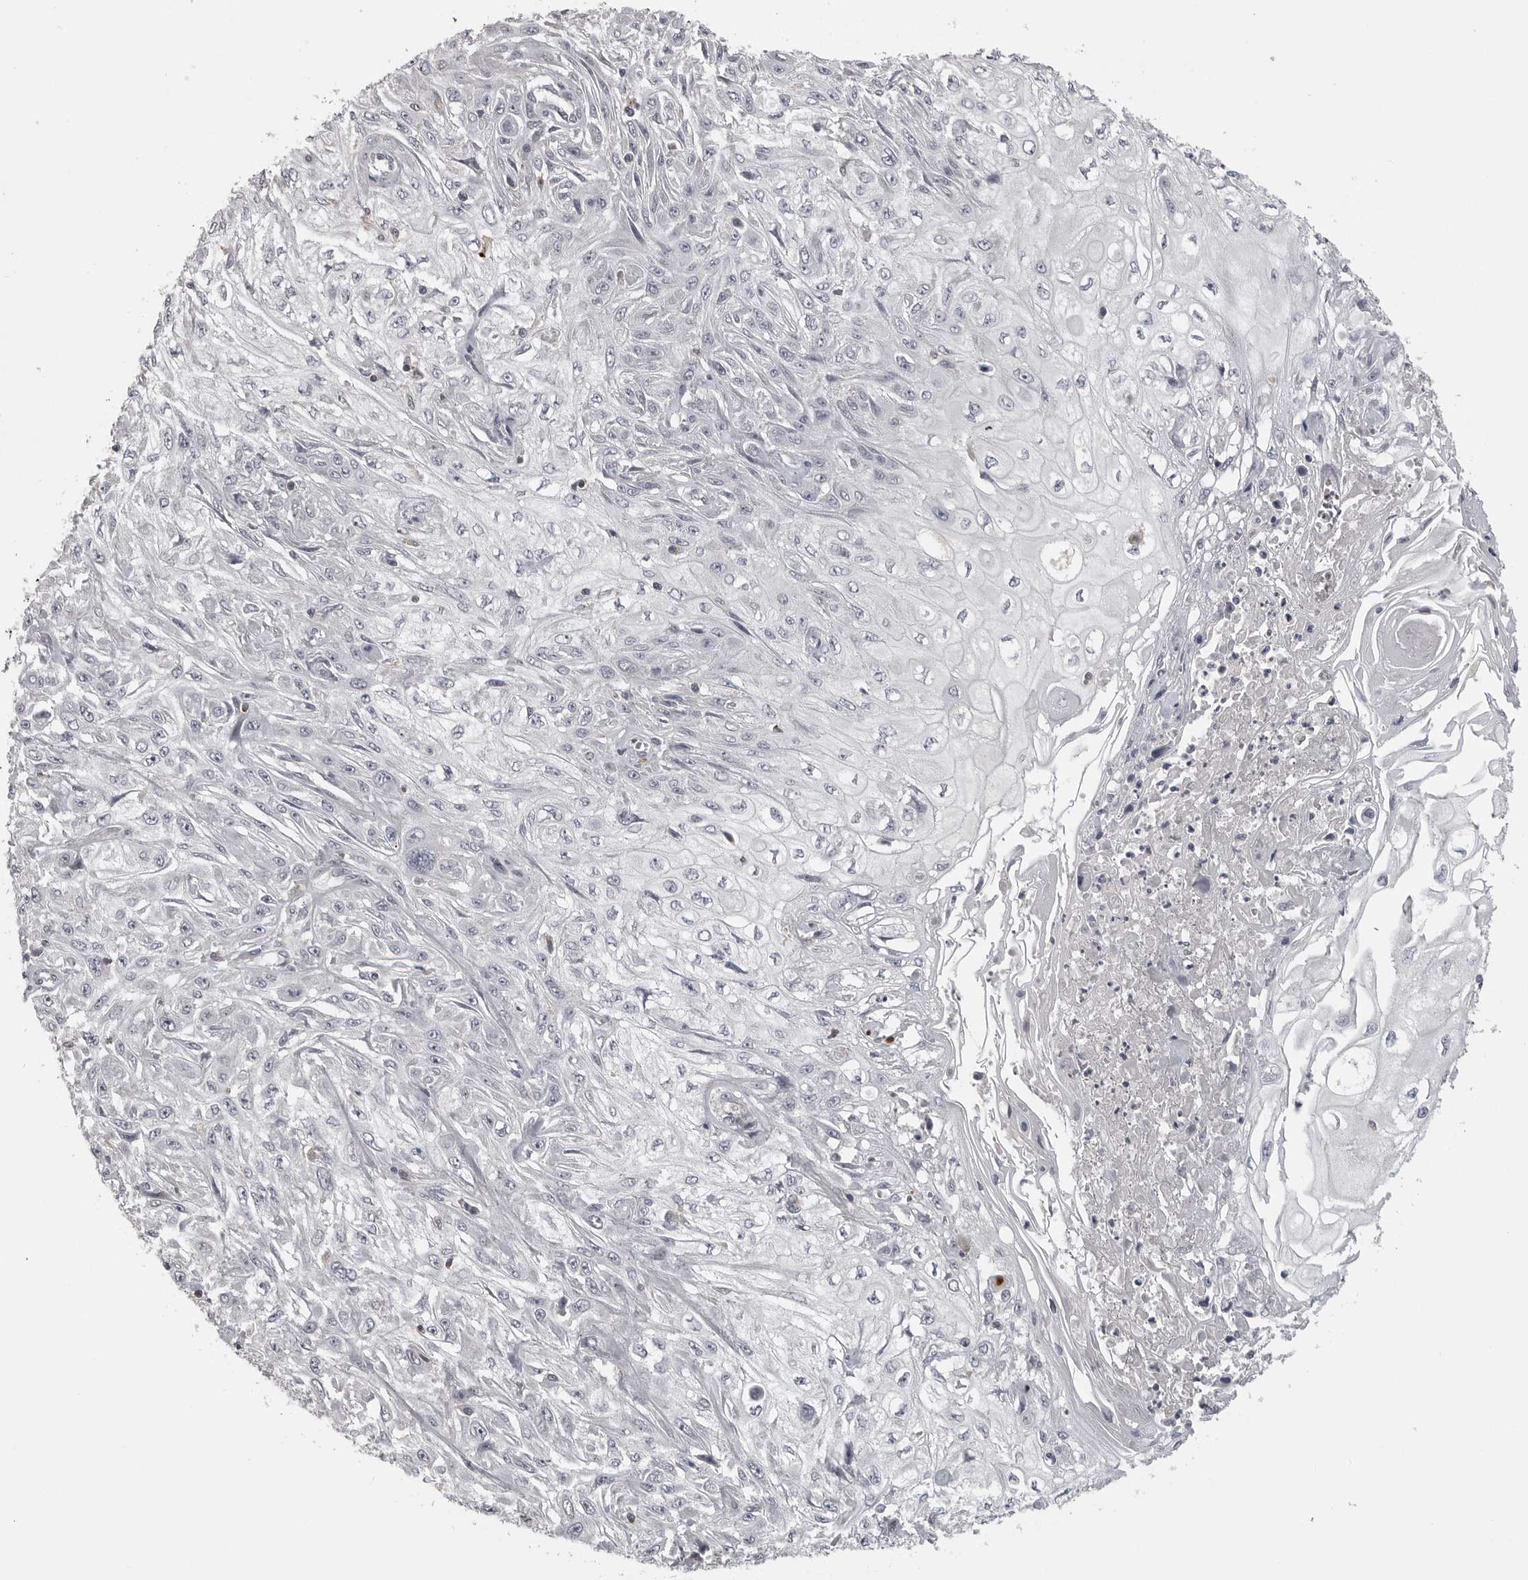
{"staining": {"intensity": "negative", "quantity": "none", "location": "none"}, "tissue": "skin cancer", "cell_type": "Tumor cells", "image_type": "cancer", "snomed": [{"axis": "morphology", "description": "Squamous cell carcinoma, NOS"}, {"axis": "morphology", "description": "Squamous cell carcinoma, metastatic, NOS"}, {"axis": "topography", "description": "Skin"}, {"axis": "topography", "description": "Lymph node"}], "caption": "Immunohistochemistry (IHC) of human squamous cell carcinoma (skin) displays no expression in tumor cells.", "gene": "UROD", "patient": {"sex": "male", "age": 75}}